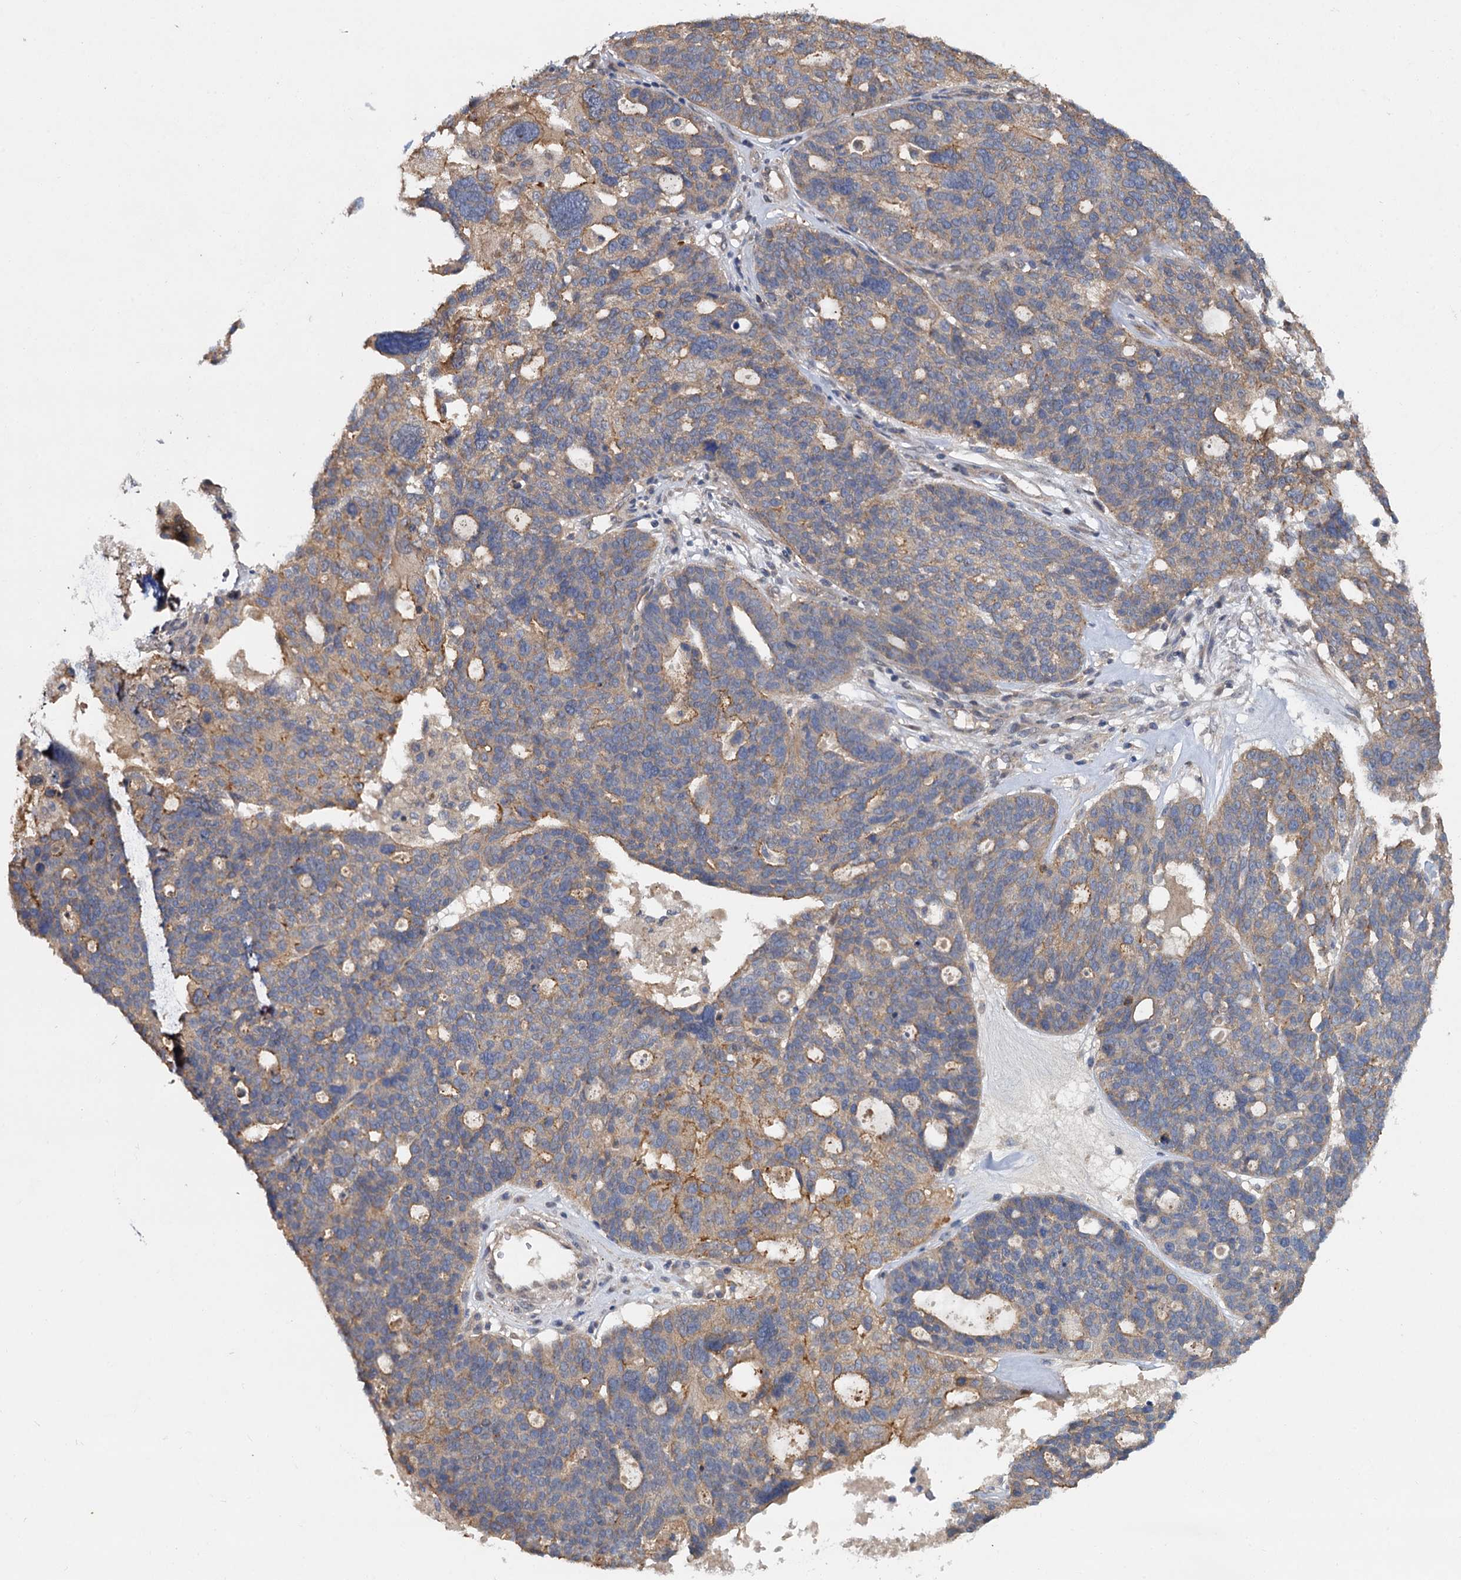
{"staining": {"intensity": "moderate", "quantity": ">75%", "location": "cytoplasmic/membranous"}, "tissue": "ovarian cancer", "cell_type": "Tumor cells", "image_type": "cancer", "snomed": [{"axis": "morphology", "description": "Cystadenocarcinoma, serous, NOS"}, {"axis": "topography", "description": "Ovary"}], "caption": "Protein staining reveals moderate cytoplasmic/membranous expression in about >75% of tumor cells in ovarian cancer.", "gene": "ZNF324", "patient": {"sex": "female", "age": 59}}